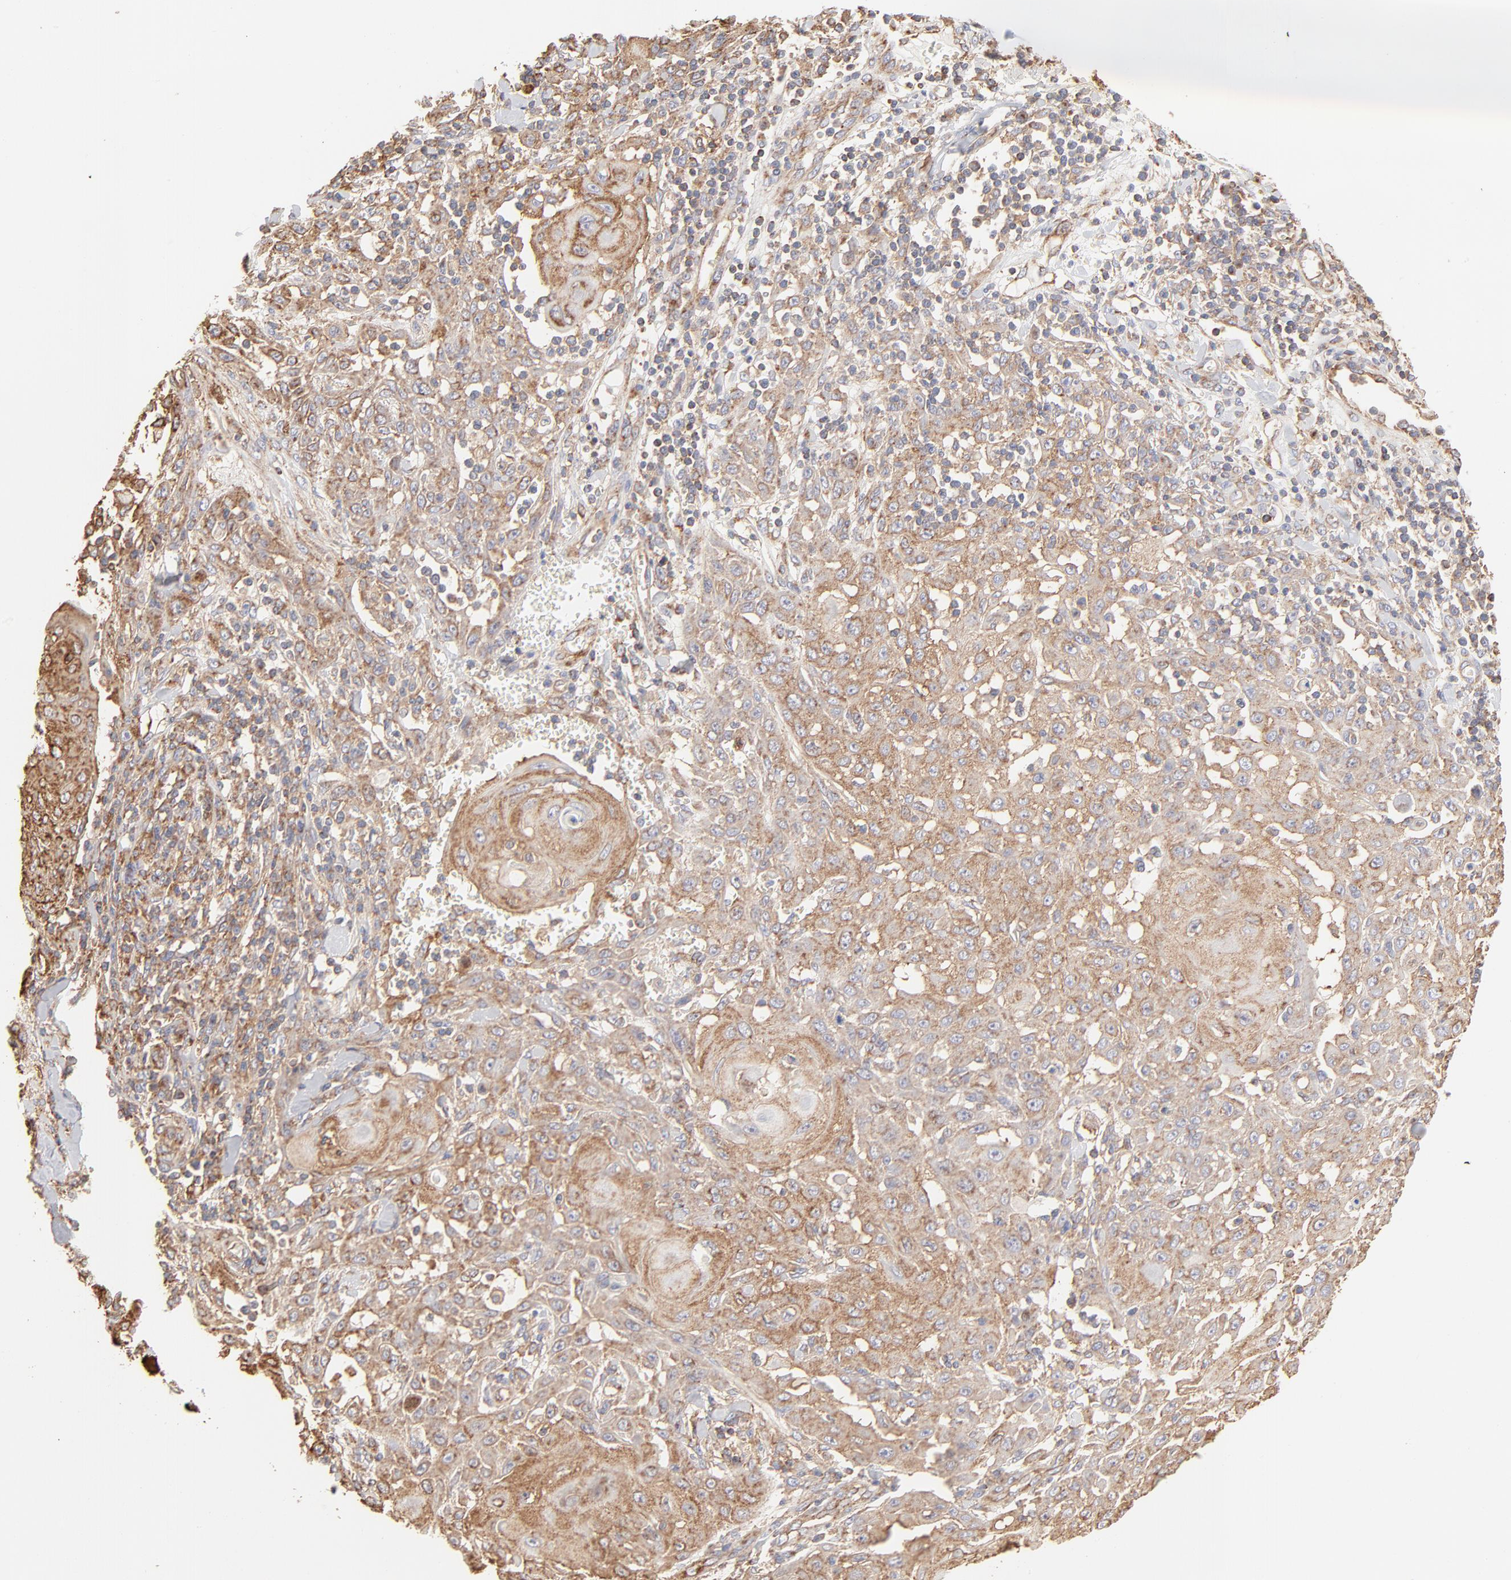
{"staining": {"intensity": "moderate", "quantity": ">75%", "location": "cytoplasmic/membranous"}, "tissue": "skin cancer", "cell_type": "Tumor cells", "image_type": "cancer", "snomed": [{"axis": "morphology", "description": "Squamous cell carcinoma, NOS"}, {"axis": "topography", "description": "Skin"}], "caption": "Immunohistochemical staining of skin cancer shows medium levels of moderate cytoplasmic/membranous positivity in about >75% of tumor cells.", "gene": "CLTB", "patient": {"sex": "male", "age": 24}}